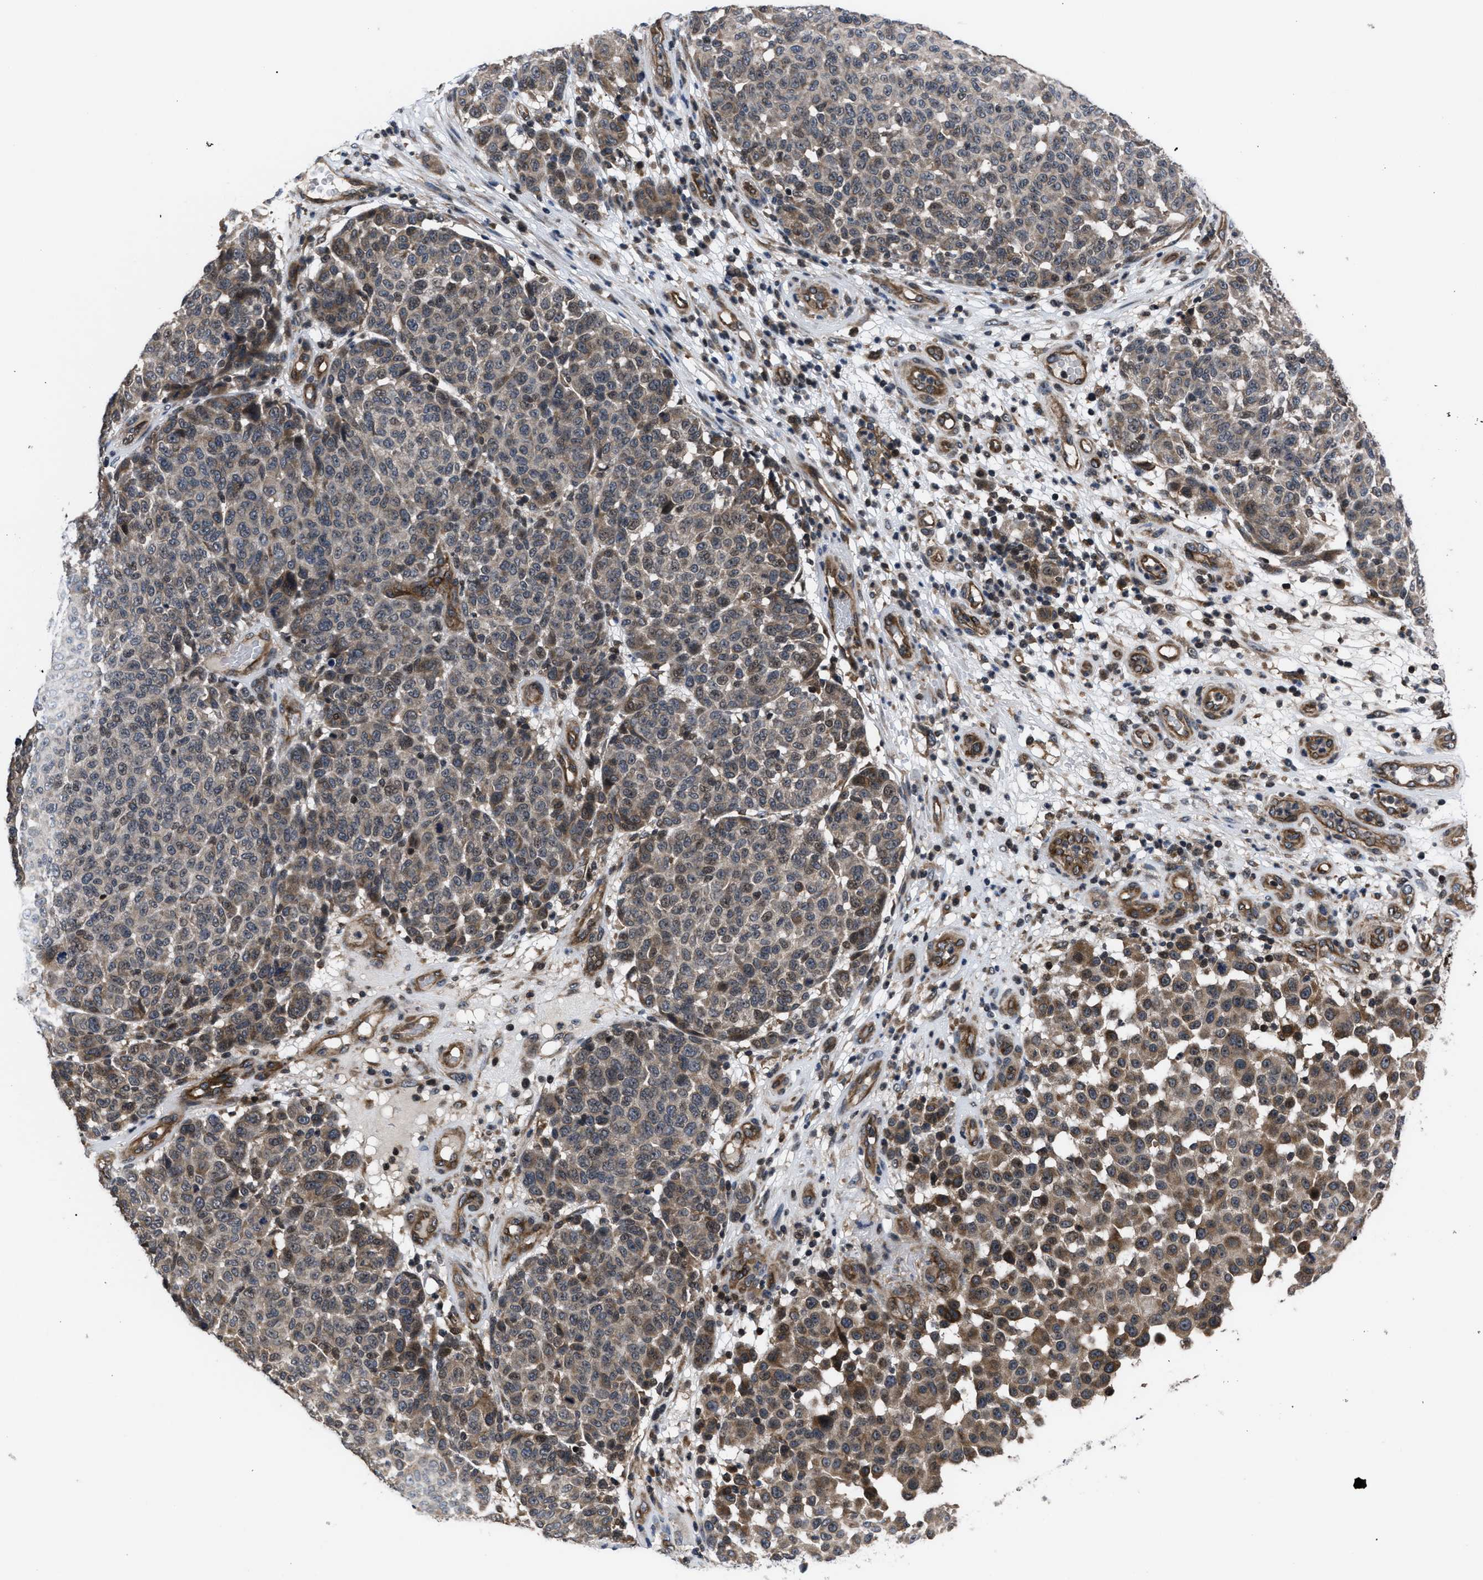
{"staining": {"intensity": "weak", "quantity": ">75%", "location": "cytoplasmic/membranous"}, "tissue": "melanoma", "cell_type": "Tumor cells", "image_type": "cancer", "snomed": [{"axis": "morphology", "description": "Malignant melanoma, NOS"}, {"axis": "topography", "description": "Skin"}], "caption": "Malignant melanoma tissue reveals weak cytoplasmic/membranous positivity in approximately >75% of tumor cells, visualized by immunohistochemistry.", "gene": "DNAJC14", "patient": {"sex": "male", "age": 59}}